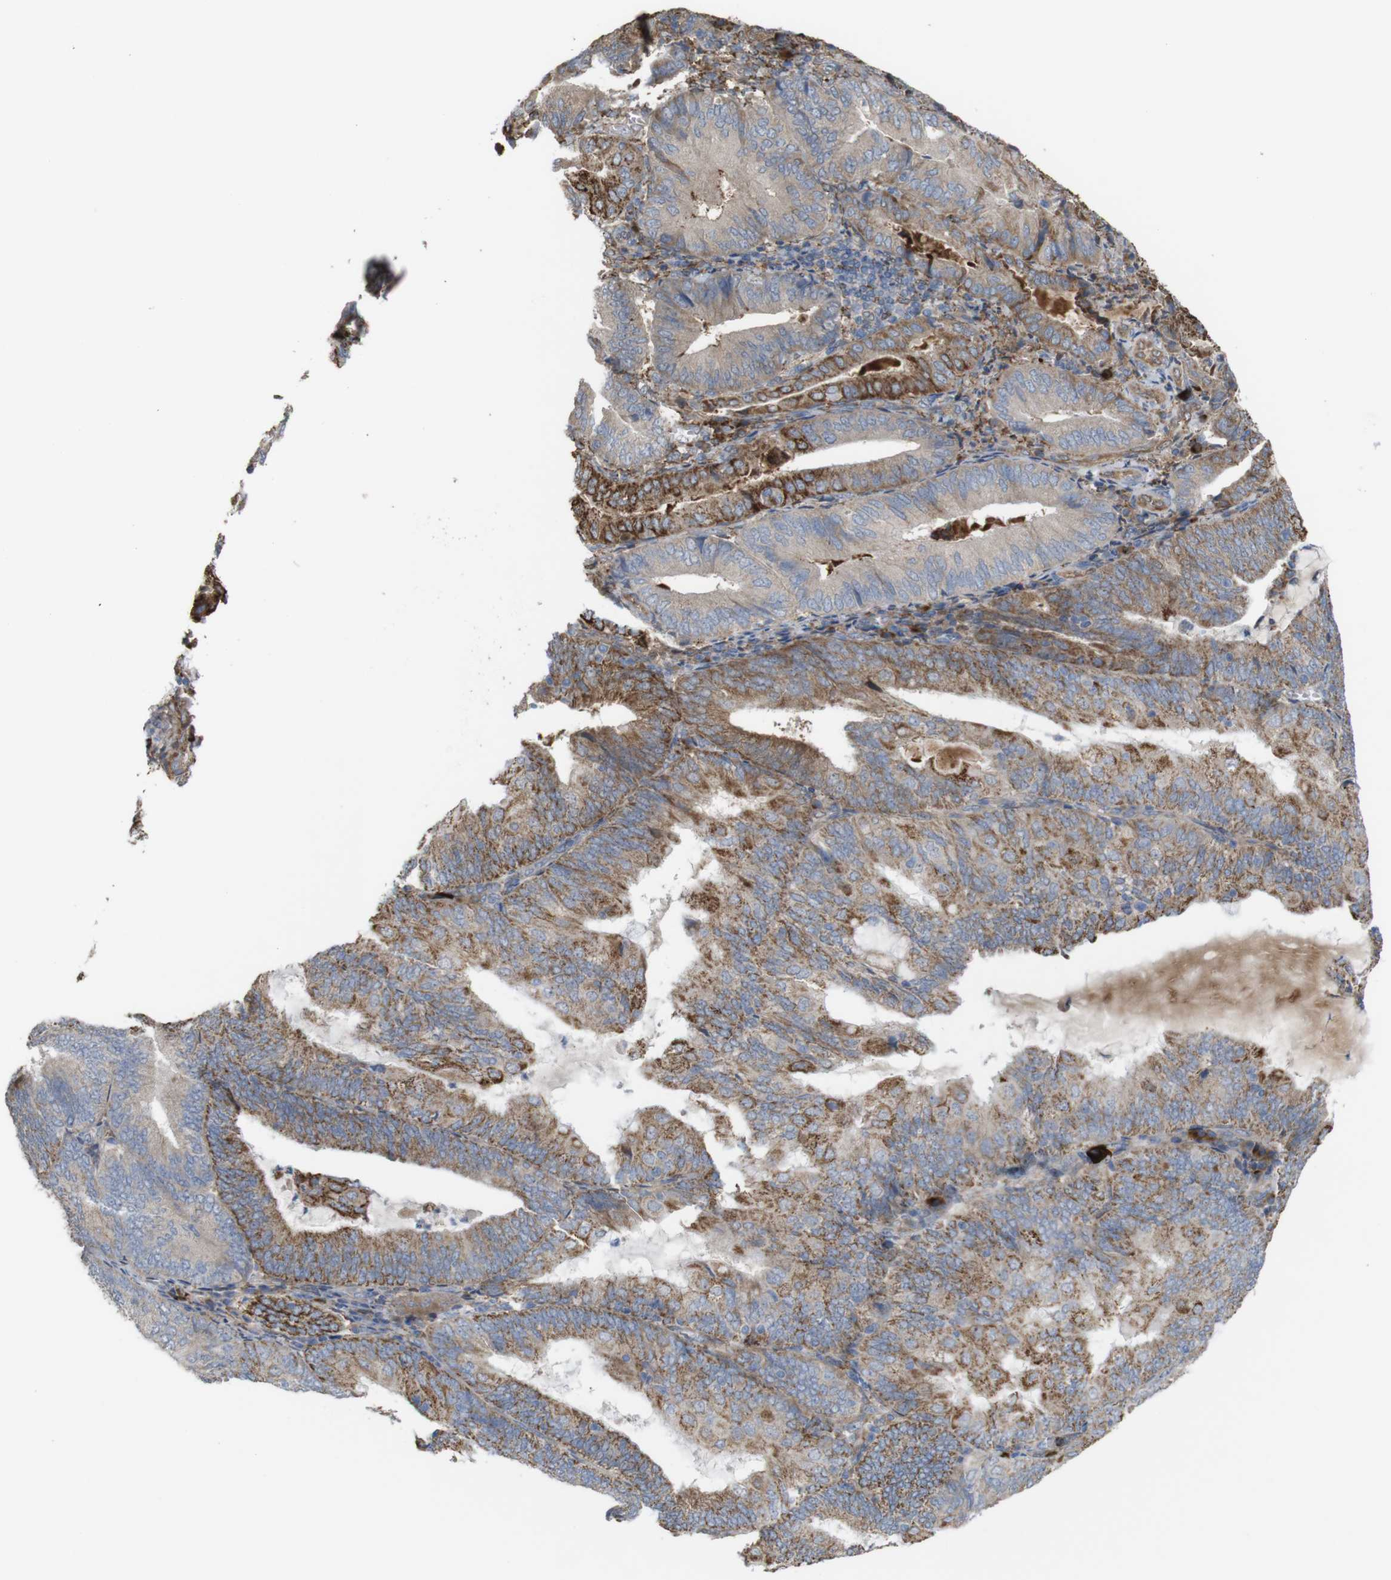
{"staining": {"intensity": "strong", "quantity": "<25%", "location": "cytoplasmic/membranous"}, "tissue": "endometrial cancer", "cell_type": "Tumor cells", "image_type": "cancer", "snomed": [{"axis": "morphology", "description": "Adenocarcinoma, NOS"}, {"axis": "topography", "description": "Endometrium"}], "caption": "A micrograph of endometrial cancer stained for a protein displays strong cytoplasmic/membranous brown staining in tumor cells. (DAB (3,3'-diaminobenzidine) IHC, brown staining for protein, blue staining for nuclei).", "gene": "PTPRR", "patient": {"sex": "female", "age": 81}}